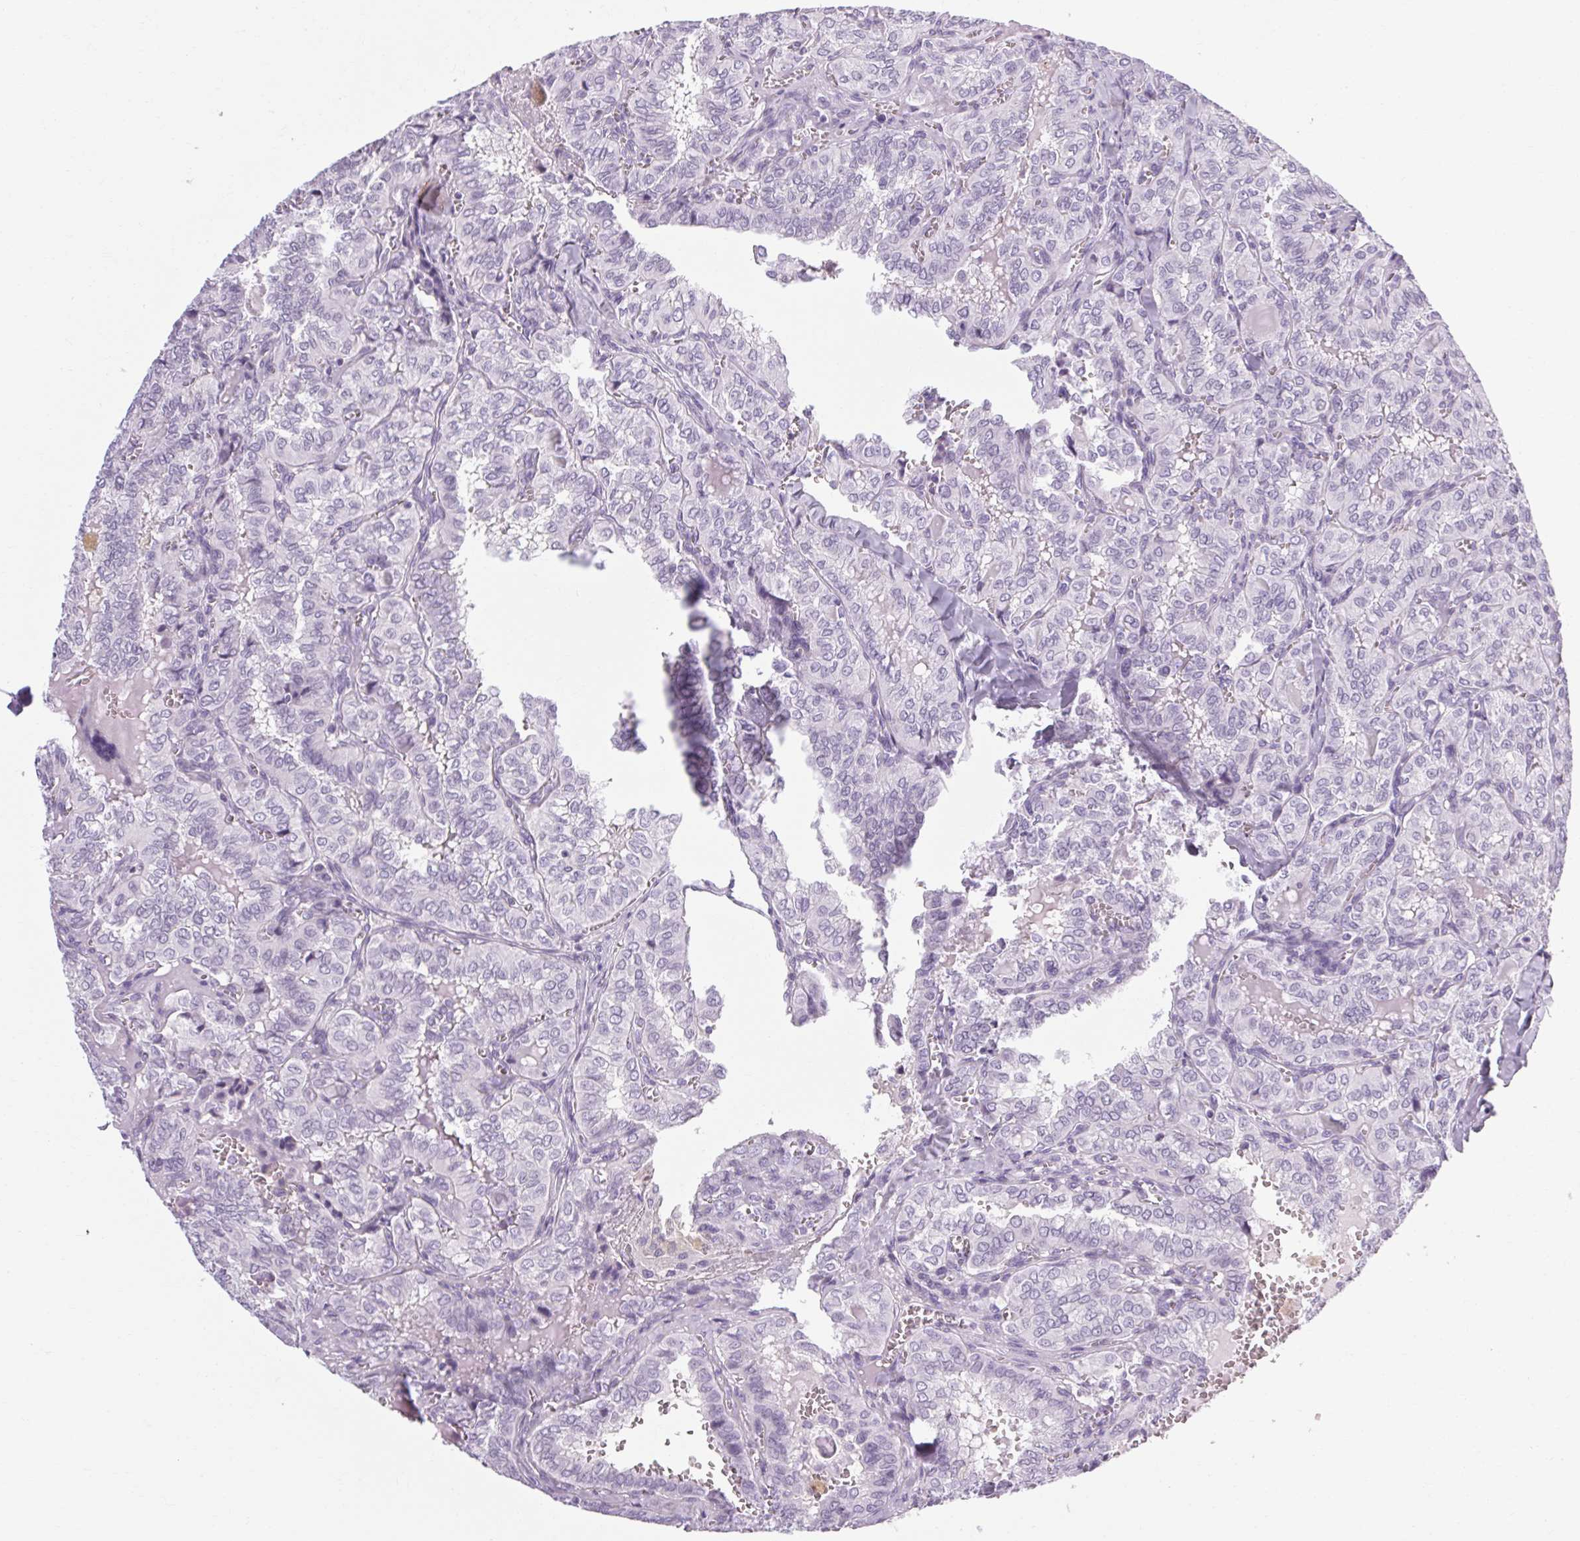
{"staining": {"intensity": "negative", "quantity": "none", "location": "none"}, "tissue": "thyroid cancer", "cell_type": "Tumor cells", "image_type": "cancer", "snomed": [{"axis": "morphology", "description": "Papillary adenocarcinoma, NOS"}, {"axis": "topography", "description": "Thyroid gland"}], "caption": "Immunohistochemical staining of thyroid cancer (papillary adenocarcinoma) displays no significant staining in tumor cells.", "gene": "POMC", "patient": {"sex": "female", "age": 41}}